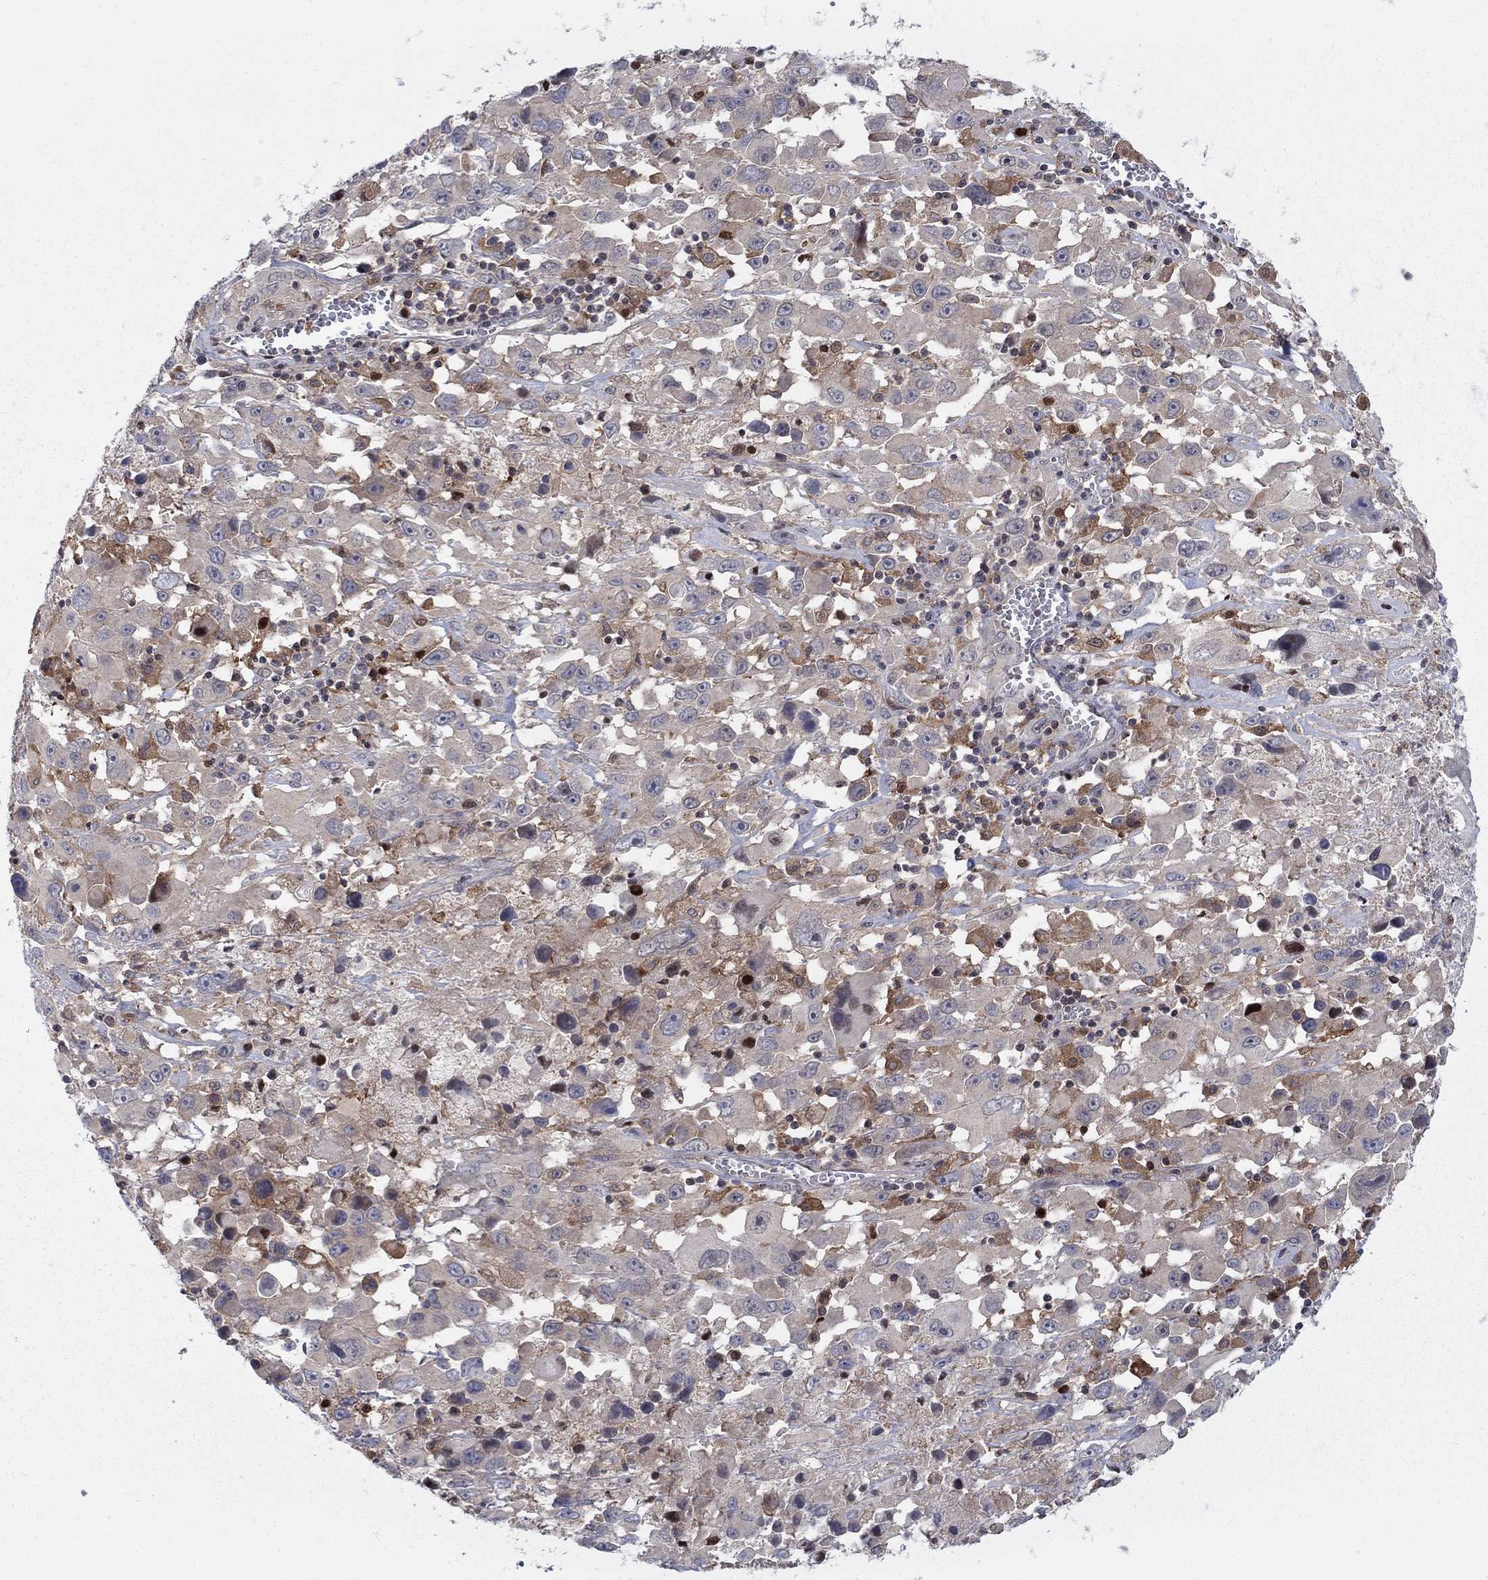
{"staining": {"intensity": "moderate", "quantity": "<25%", "location": "cytoplasmic/membranous"}, "tissue": "melanoma", "cell_type": "Tumor cells", "image_type": "cancer", "snomed": [{"axis": "morphology", "description": "Malignant melanoma, Metastatic site"}, {"axis": "topography", "description": "Lymph node"}], "caption": "Immunohistochemical staining of malignant melanoma (metastatic site) displays low levels of moderate cytoplasmic/membranous positivity in about <25% of tumor cells.", "gene": "ZNHIT3", "patient": {"sex": "male", "age": 50}}